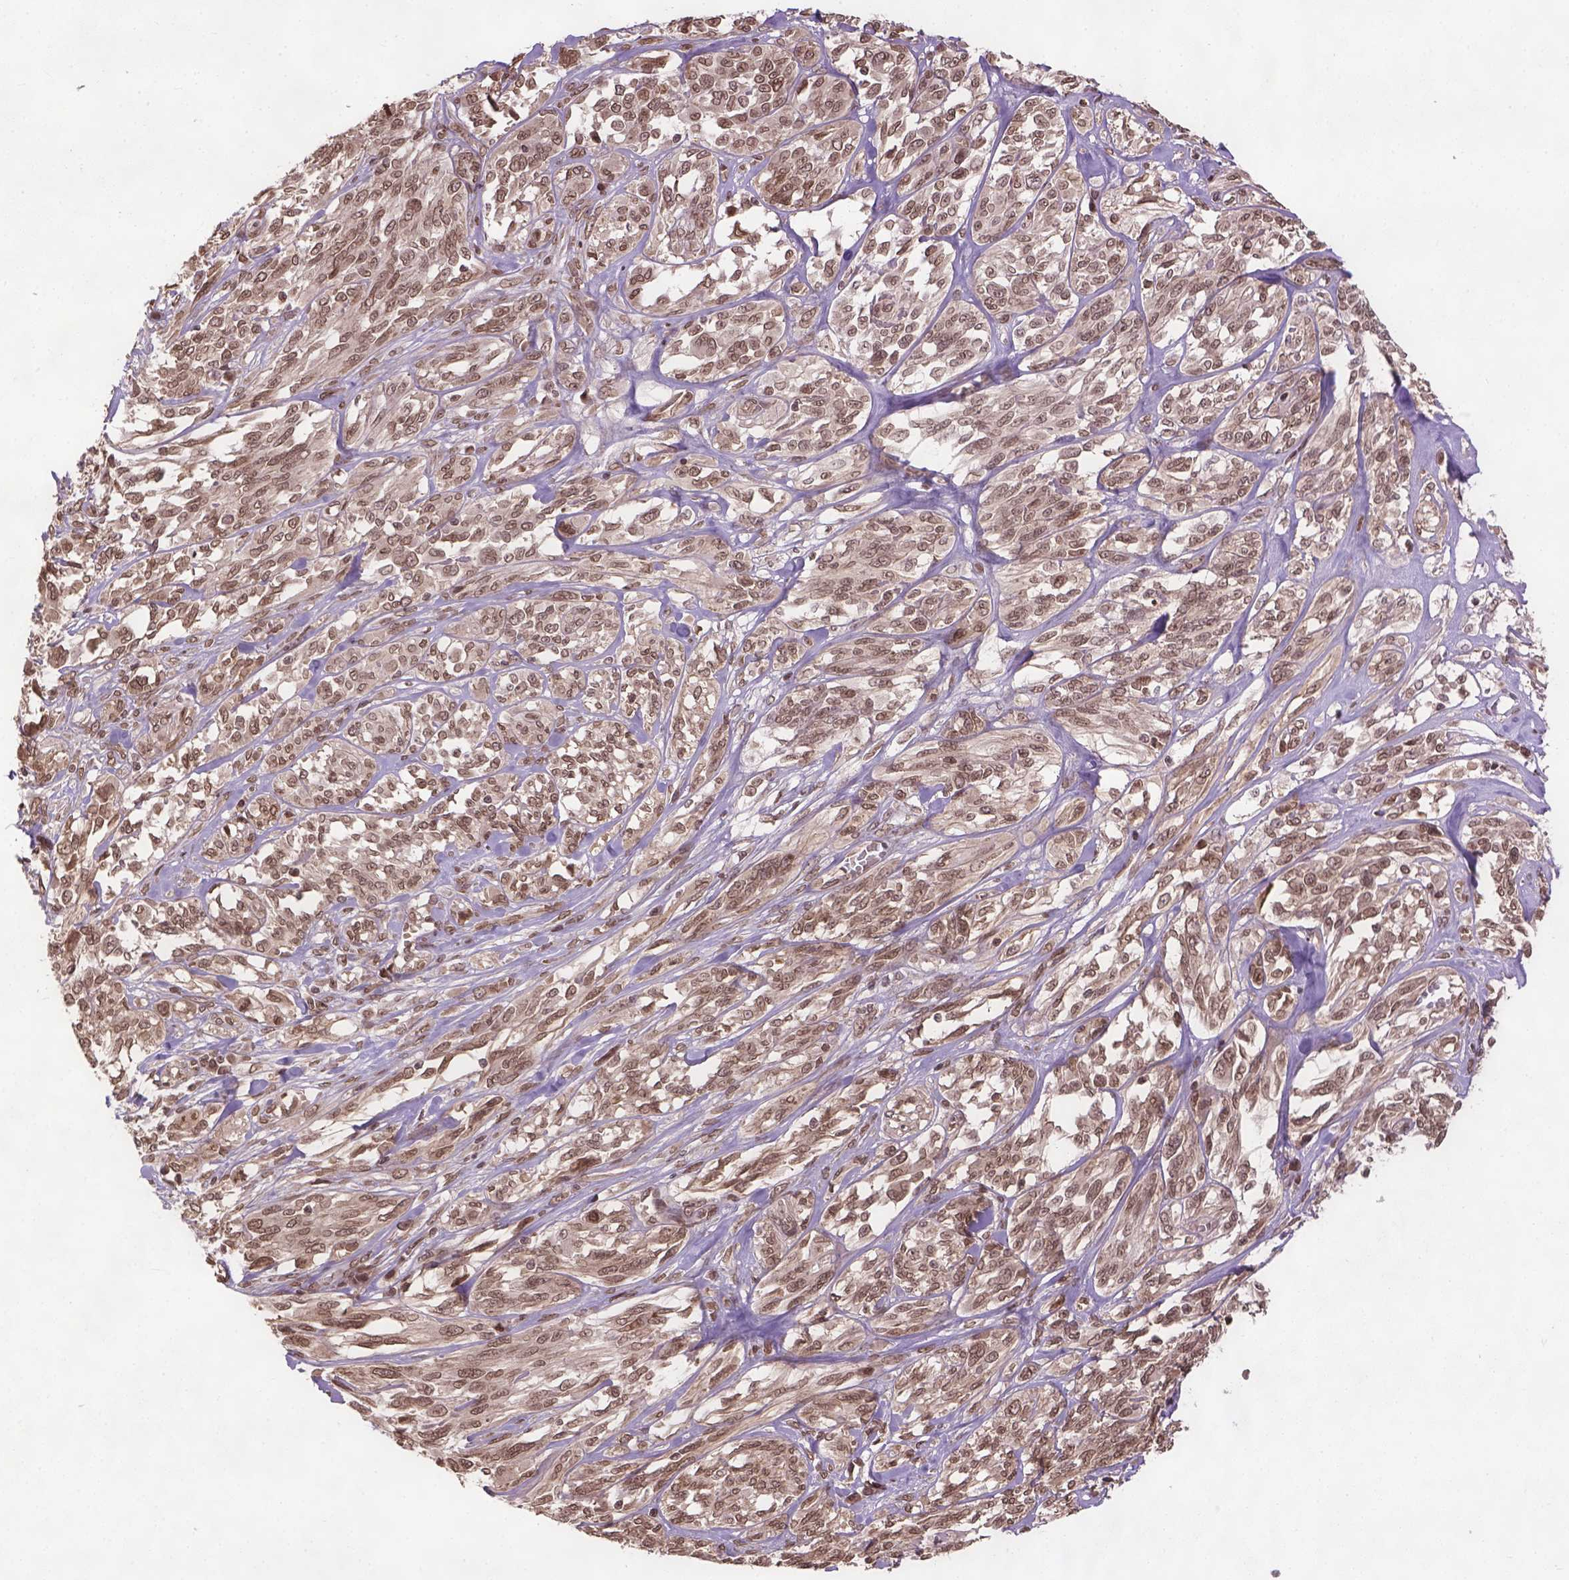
{"staining": {"intensity": "moderate", "quantity": ">75%", "location": "nuclear"}, "tissue": "melanoma", "cell_type": "Tumor cells", "image_type": "cancer", "snomed": [{"axis": "morphology", "description": "Malignant melanoma, NOS"}, {"axis": "topography", "description": "Skin"}], "caption": "Tumor cells reveal medium levels of moderate nuclear staining in approximately >75% of cells in human malignant melanoma.", "gene": "BANF1", "patient": {"sex": "female", "age": 91}}